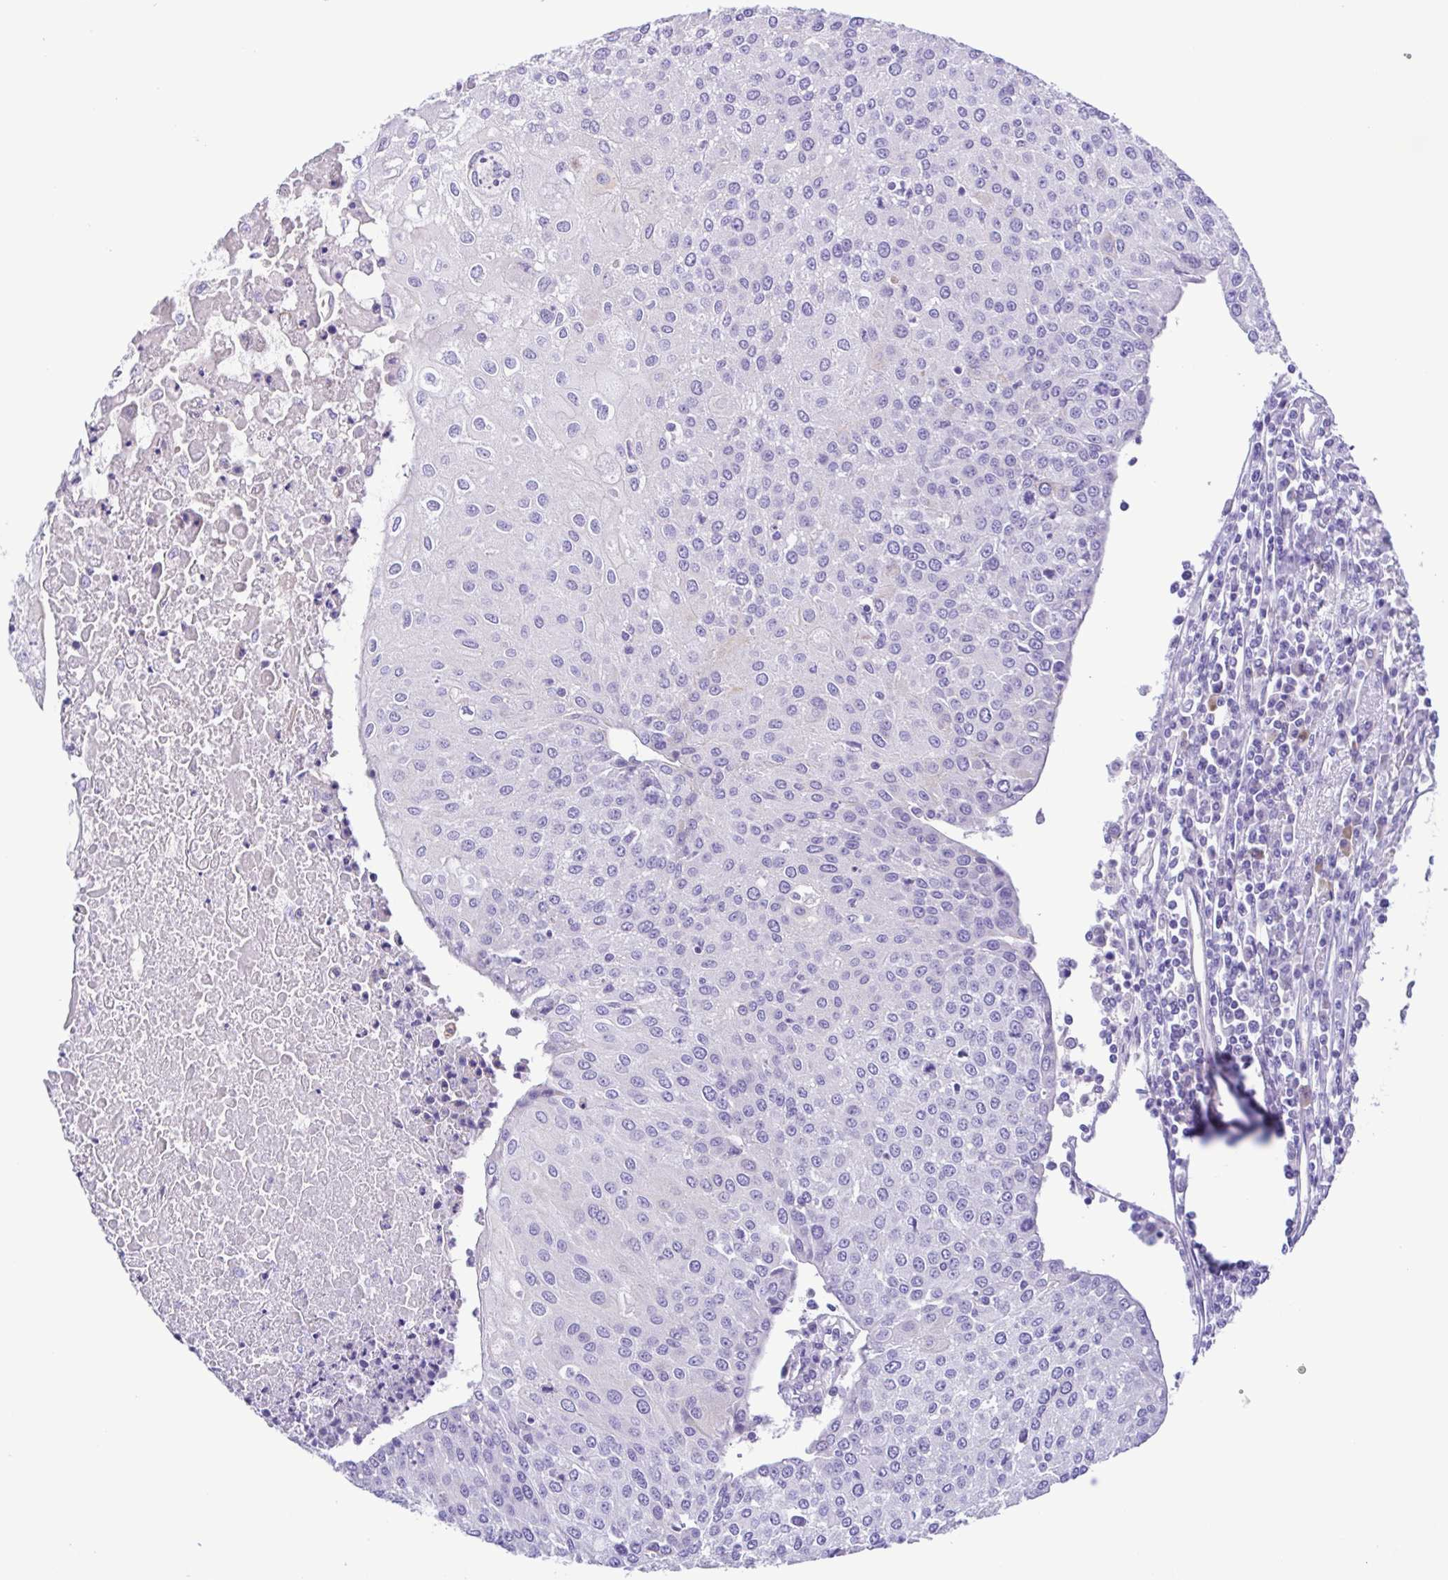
{"staining": {"intensity": "negative", "quantity": "none", "location": "none"}, "tissue": "urothelial cancer", "cell_type": "Tumor cells", "image_type": "cancer", "snomed": [{"axis": "morphology", "description": "Urothelial carcinoma, High grade"}, {"axis": "topography", "description": "Urinary bladder"}], "caption": "Tumor cells are negative for brown protein staining in urothelial cancer.", "gene": "ISM2", "patient": {"sex": "female", "age": 85}}